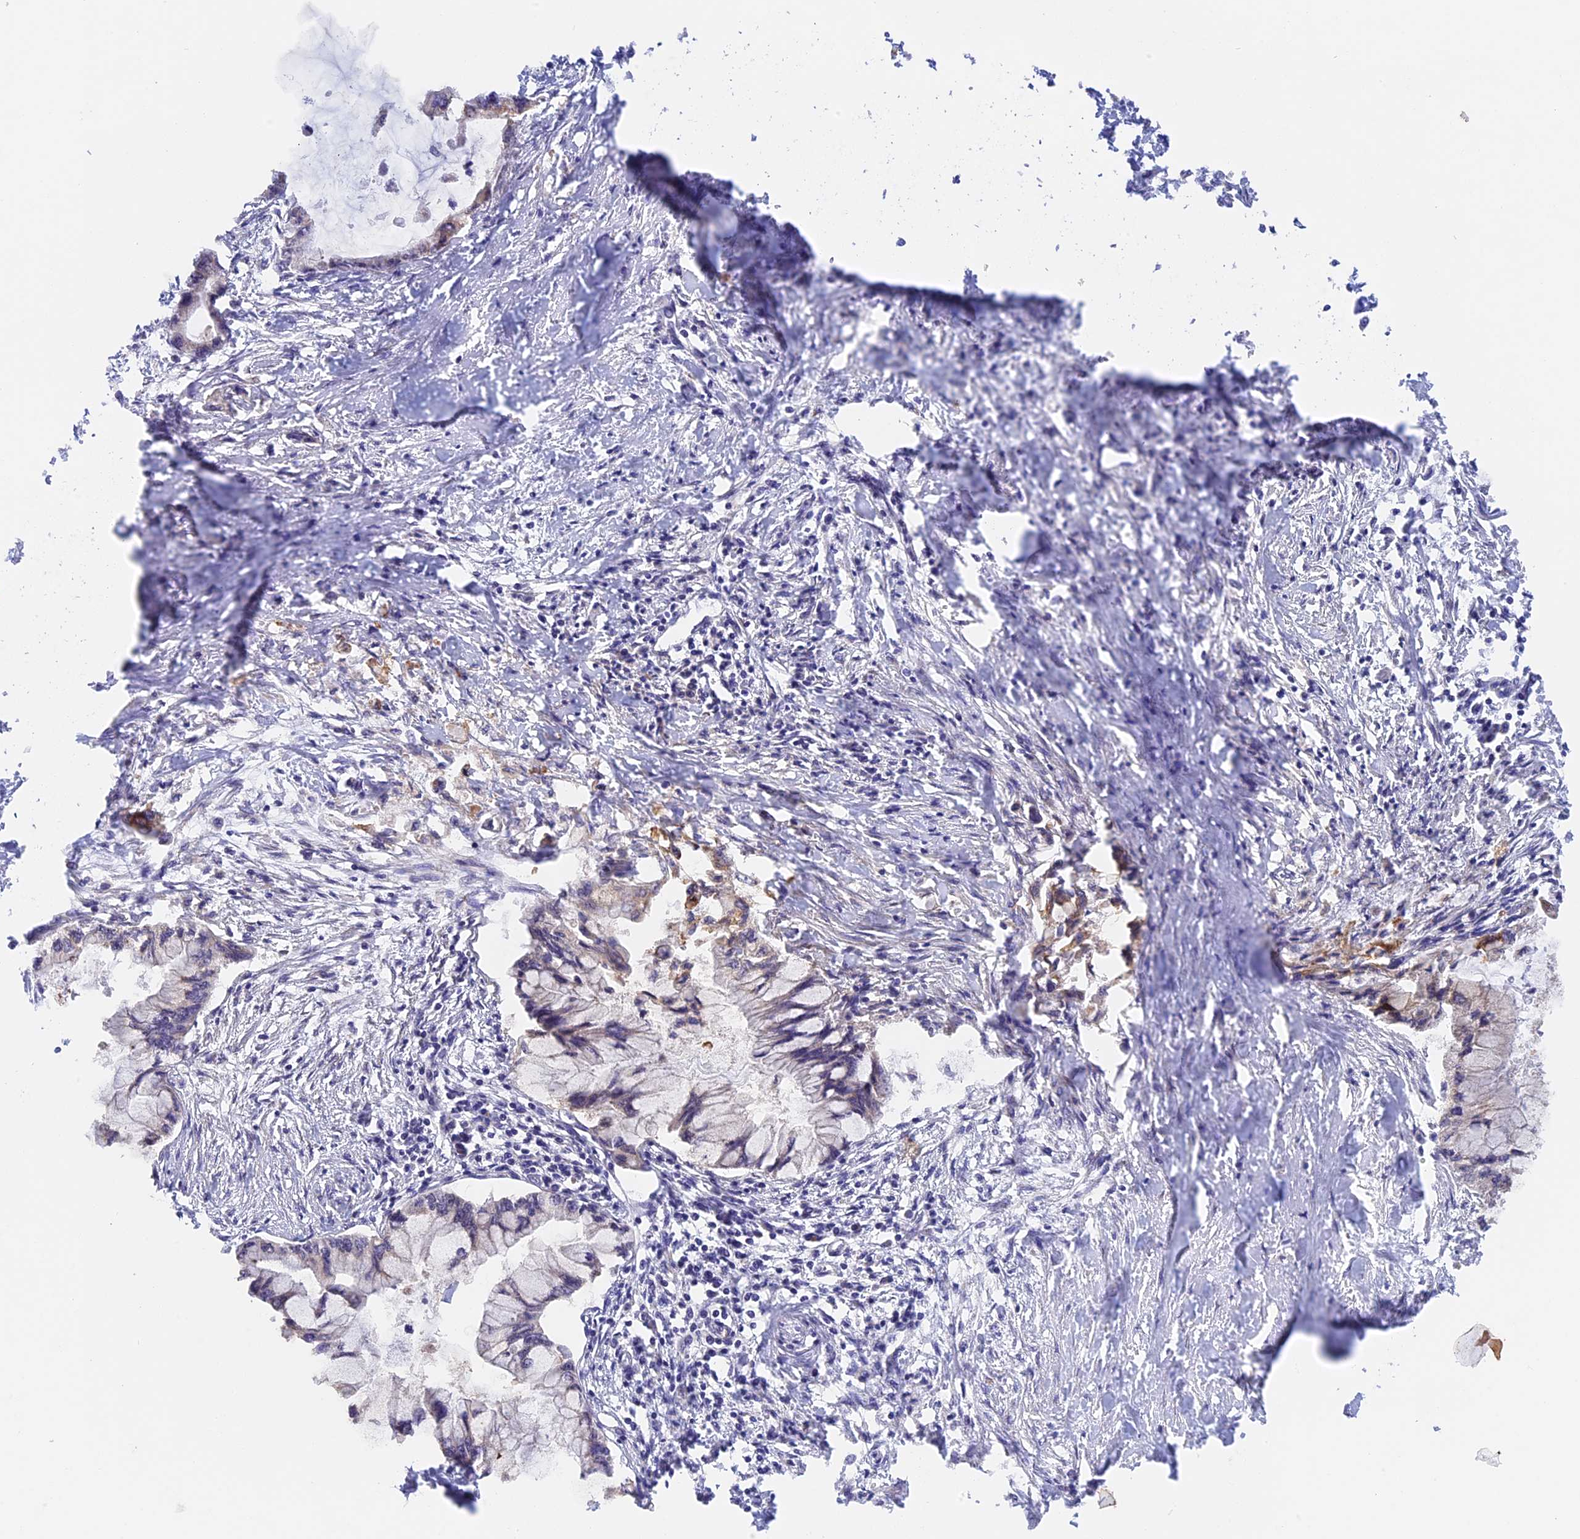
{"staining": {"intensity": "weak", "quantity": "<25%", "location": "cytoplasmic/membranous"}, "tissue": "pancreatic cancer", "cell_type": "Tumor cells", "image_type": "cancer", "snomed": [{"axis": "morphology", "description": "Adenocarcinoma, NOS"}, {"axis": "topography", "description": "Pancreas"}], "caption": "Immunohistochemical staining of pancreatic adenocarcinoma exhibits no significant expression in tumor cells.", "gene": "TANGO6", "patient": {"sex": "male", "age": 48}}